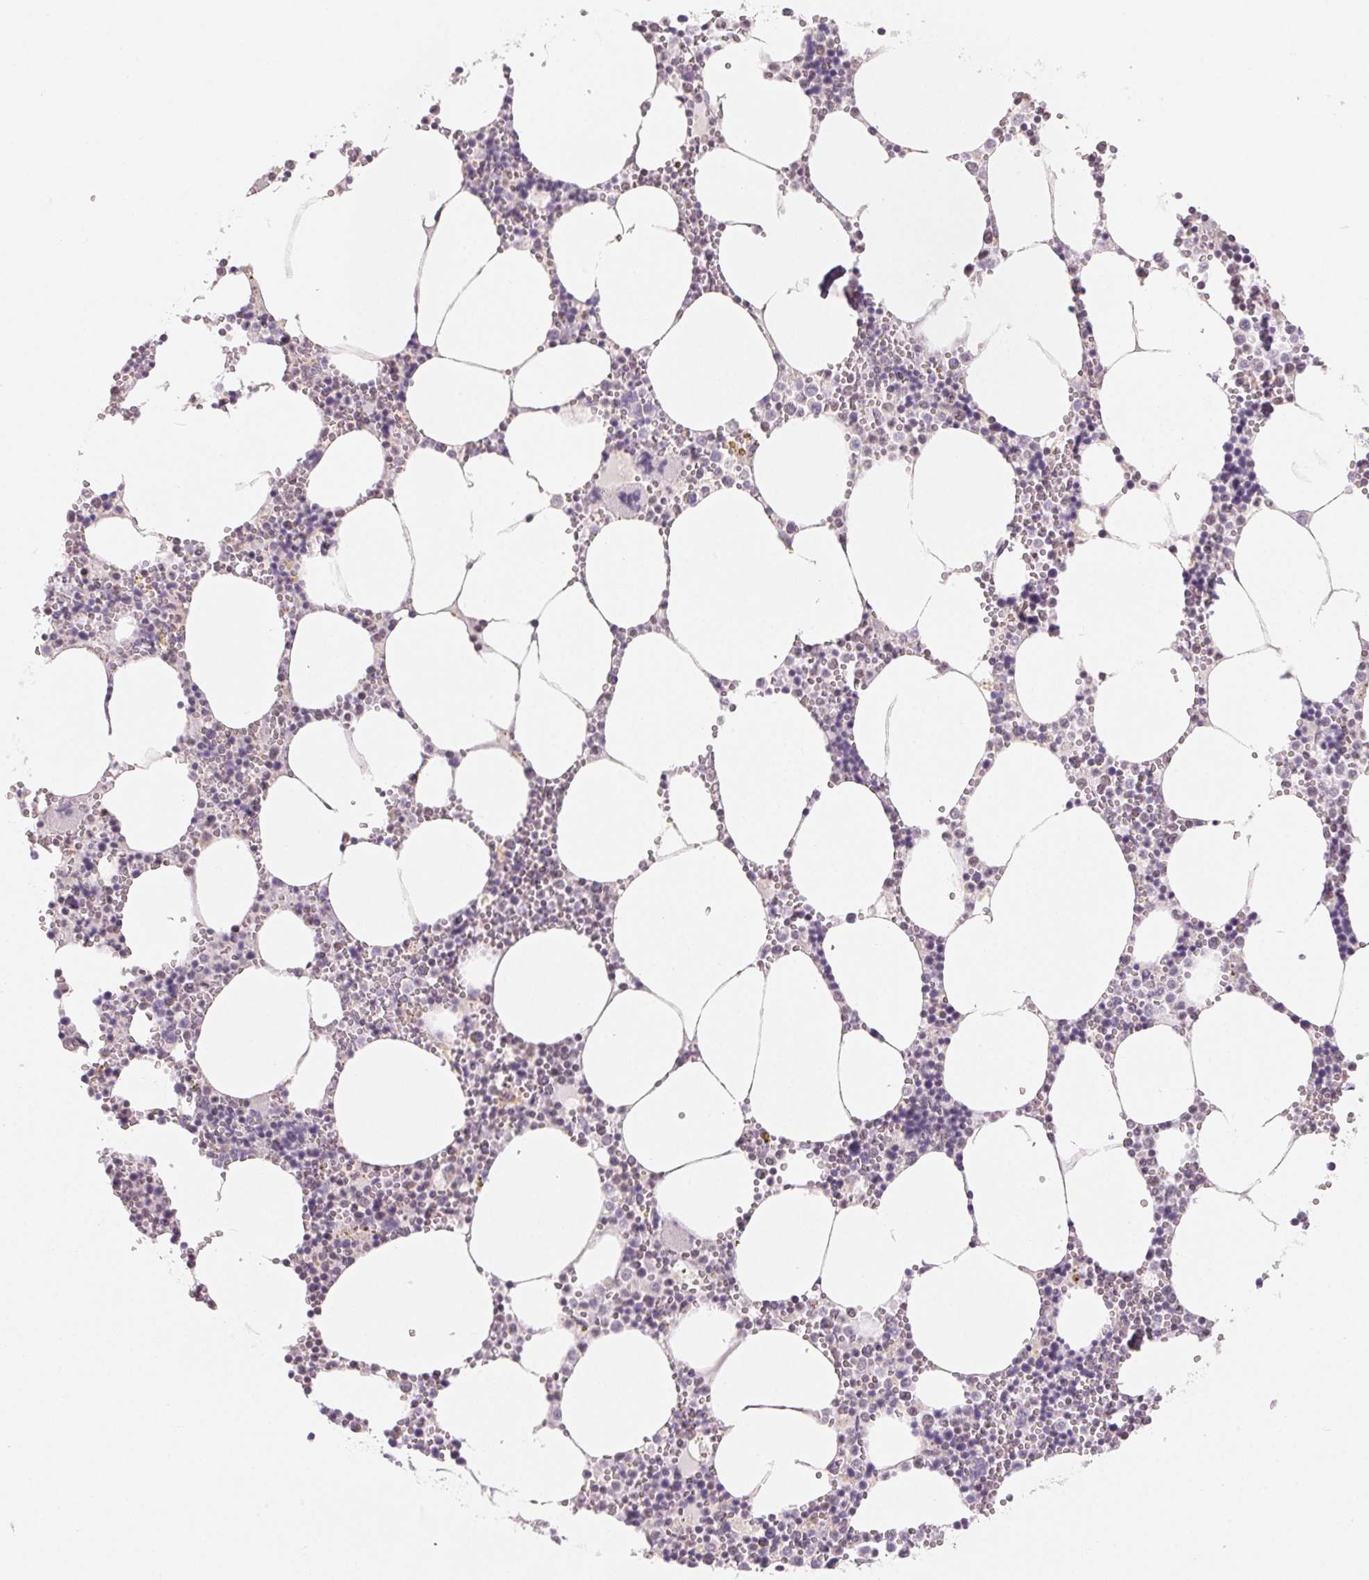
{"staining": {"intensity": "negative", "quantity": "none", "location": "none"}, "tissue": "bone marrow", "cell_type": "Hematopoietic cells", "image_type": "normal", "snomed": [{"axis": "morphology", "description": "Normal tissue, NOS"}, {"axis": "topography", "description": "Bone marrow"}], "caption": "High magnification brightfield microscopy of benign bone marrow stained with DAB (brown) and counterstained with hematoxylin (blue): hematopoietic cells show no significant positivity. Nuclei are stained in blue.", "gene": "NXF3", "patient": {"sex": "male", "age": 54}}